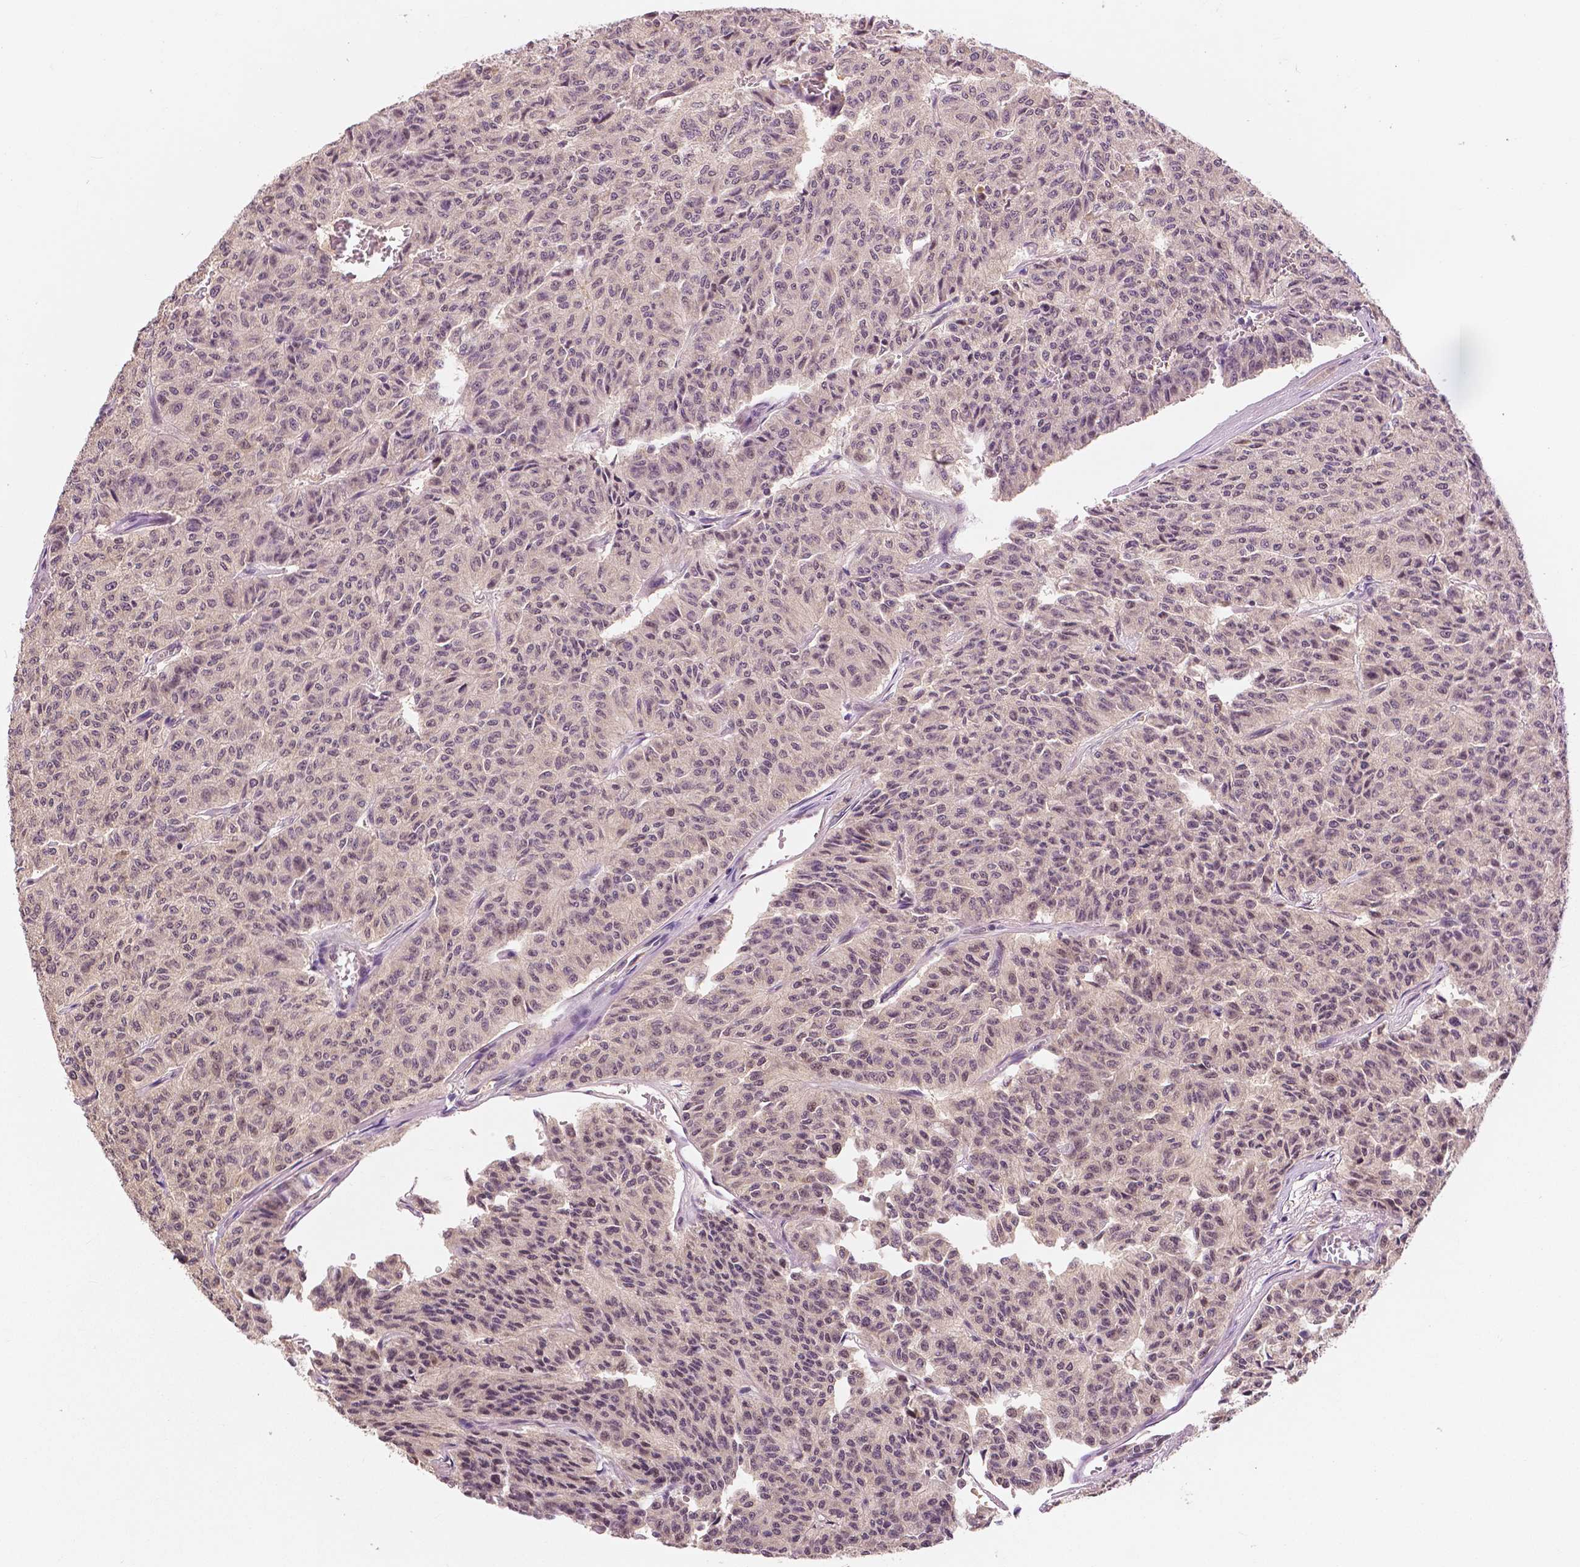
{"staining": {"intensity": "weak", "quantity": "25%-75%", "location": "cytoplasmic/membranous,nuclear"}, "tissue": "carcinoid", "cell_type": "Tumor cells", "image_type": "cancer", "snomed": [{"axis": "morphology", "description": "Carcinoid, malignant, NOS"}, {"axis": "topography", "description": "Lung"}], "caption": "Carcinoid stained for a protein (brown) exhibits weak cytoplasmic/membranous and nuclear positive positivity in approximately 25%-75% of tumor cells.", "gene": "MAP1LC3B", "patient": {"sex": "male", "age": 71}}